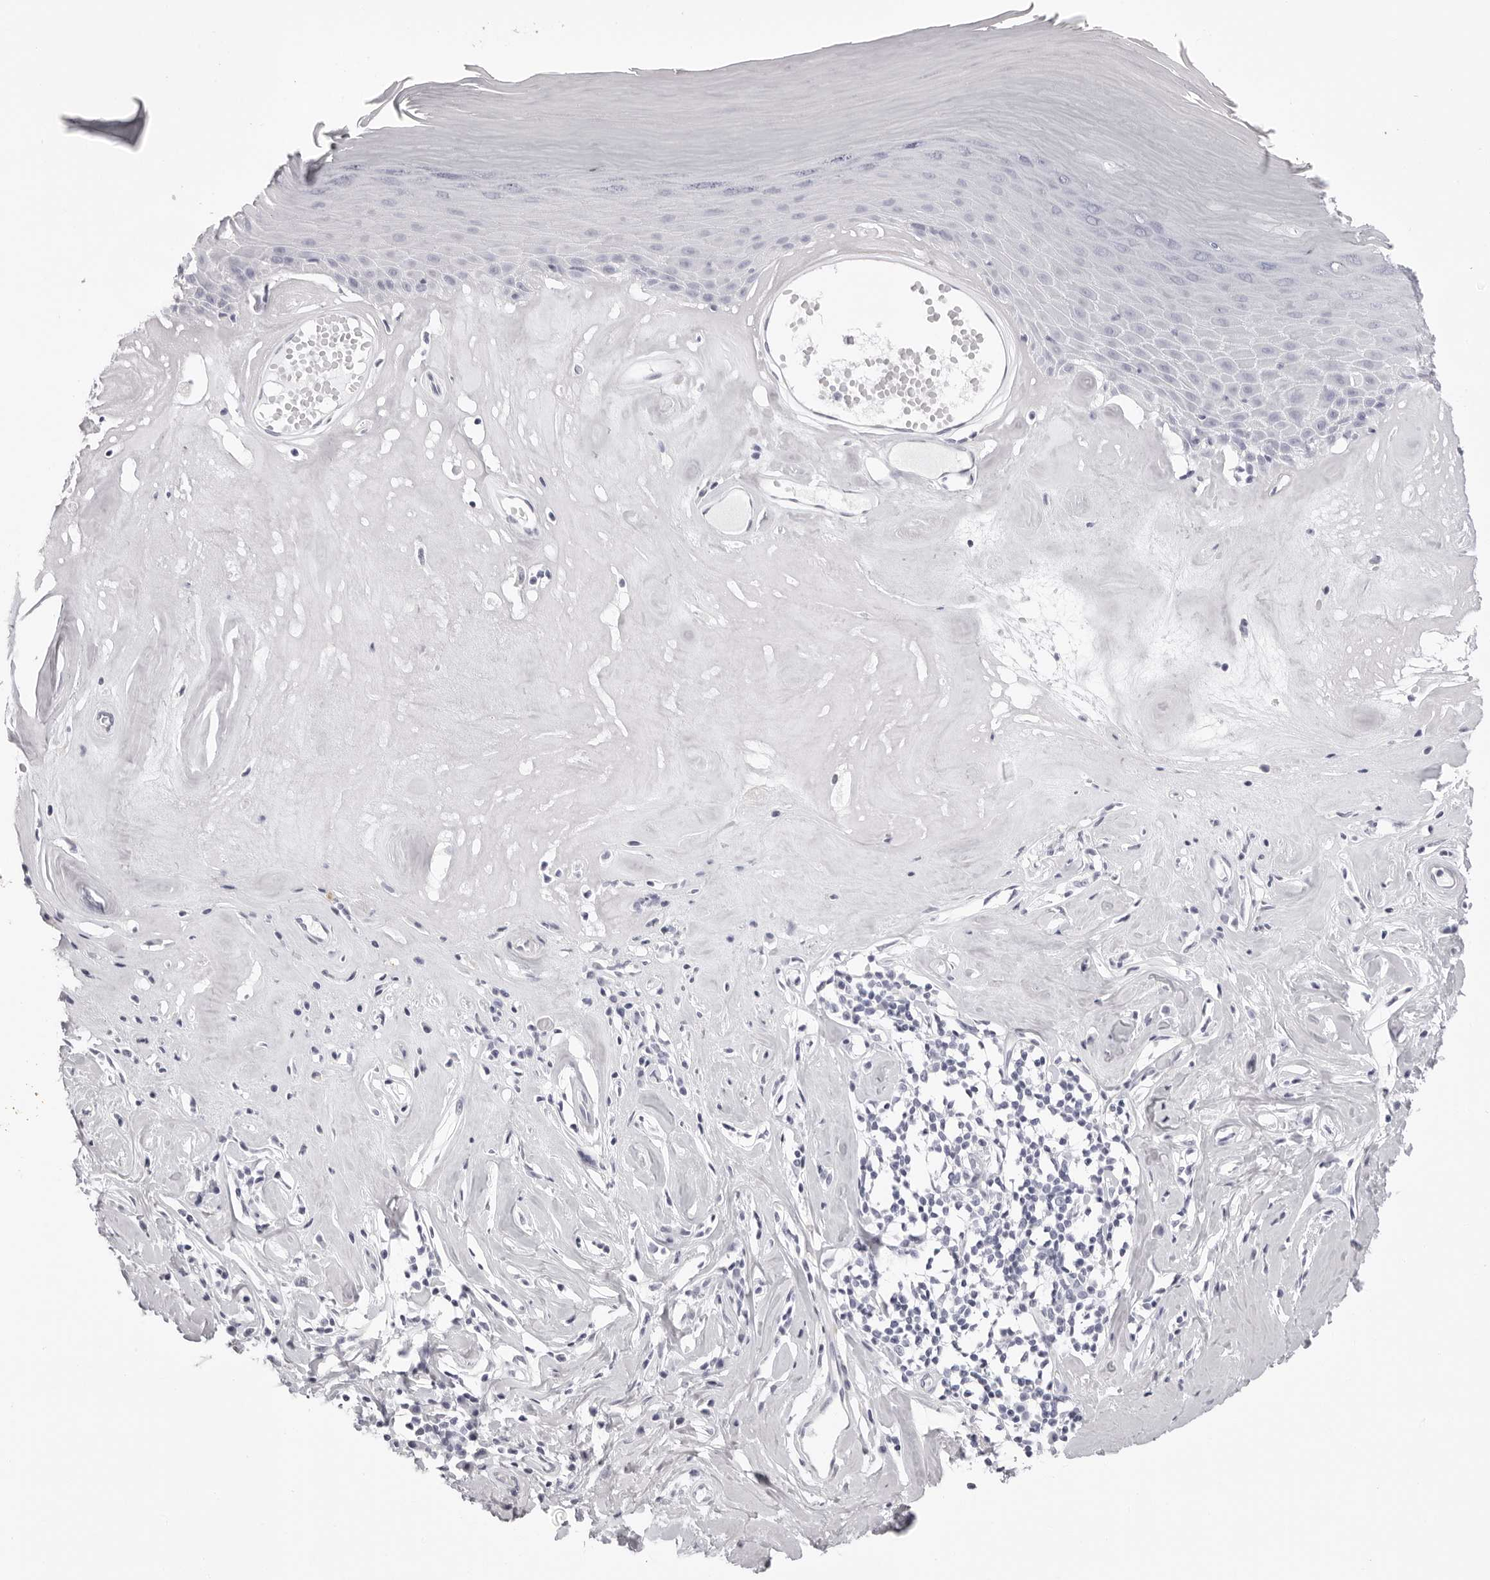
{"staining": {"intensity": "moderate", "quantity": "<25%", "location": "cytoplasmic/membranous"}, "tissue": "skin", "cell_type": "Epidermal cells", "image_type": "normal", "snomed": [{"axis": "morphology", "description": "Normal tissue, NOS"}, {"axis": "morphology", "description": "Inflammation, NOS"}, {"axis": "topography", "description": "Vulva"}], "caption": "Skin stained with DAB (3,3'-diaminobenzidine) immunohistochemistry shows low levels of moderate cytoplasmic/membranous staining in about <25% of epidermal cells.", "gene": "RHO", "patient": {"sex": "female", "age": 84}}